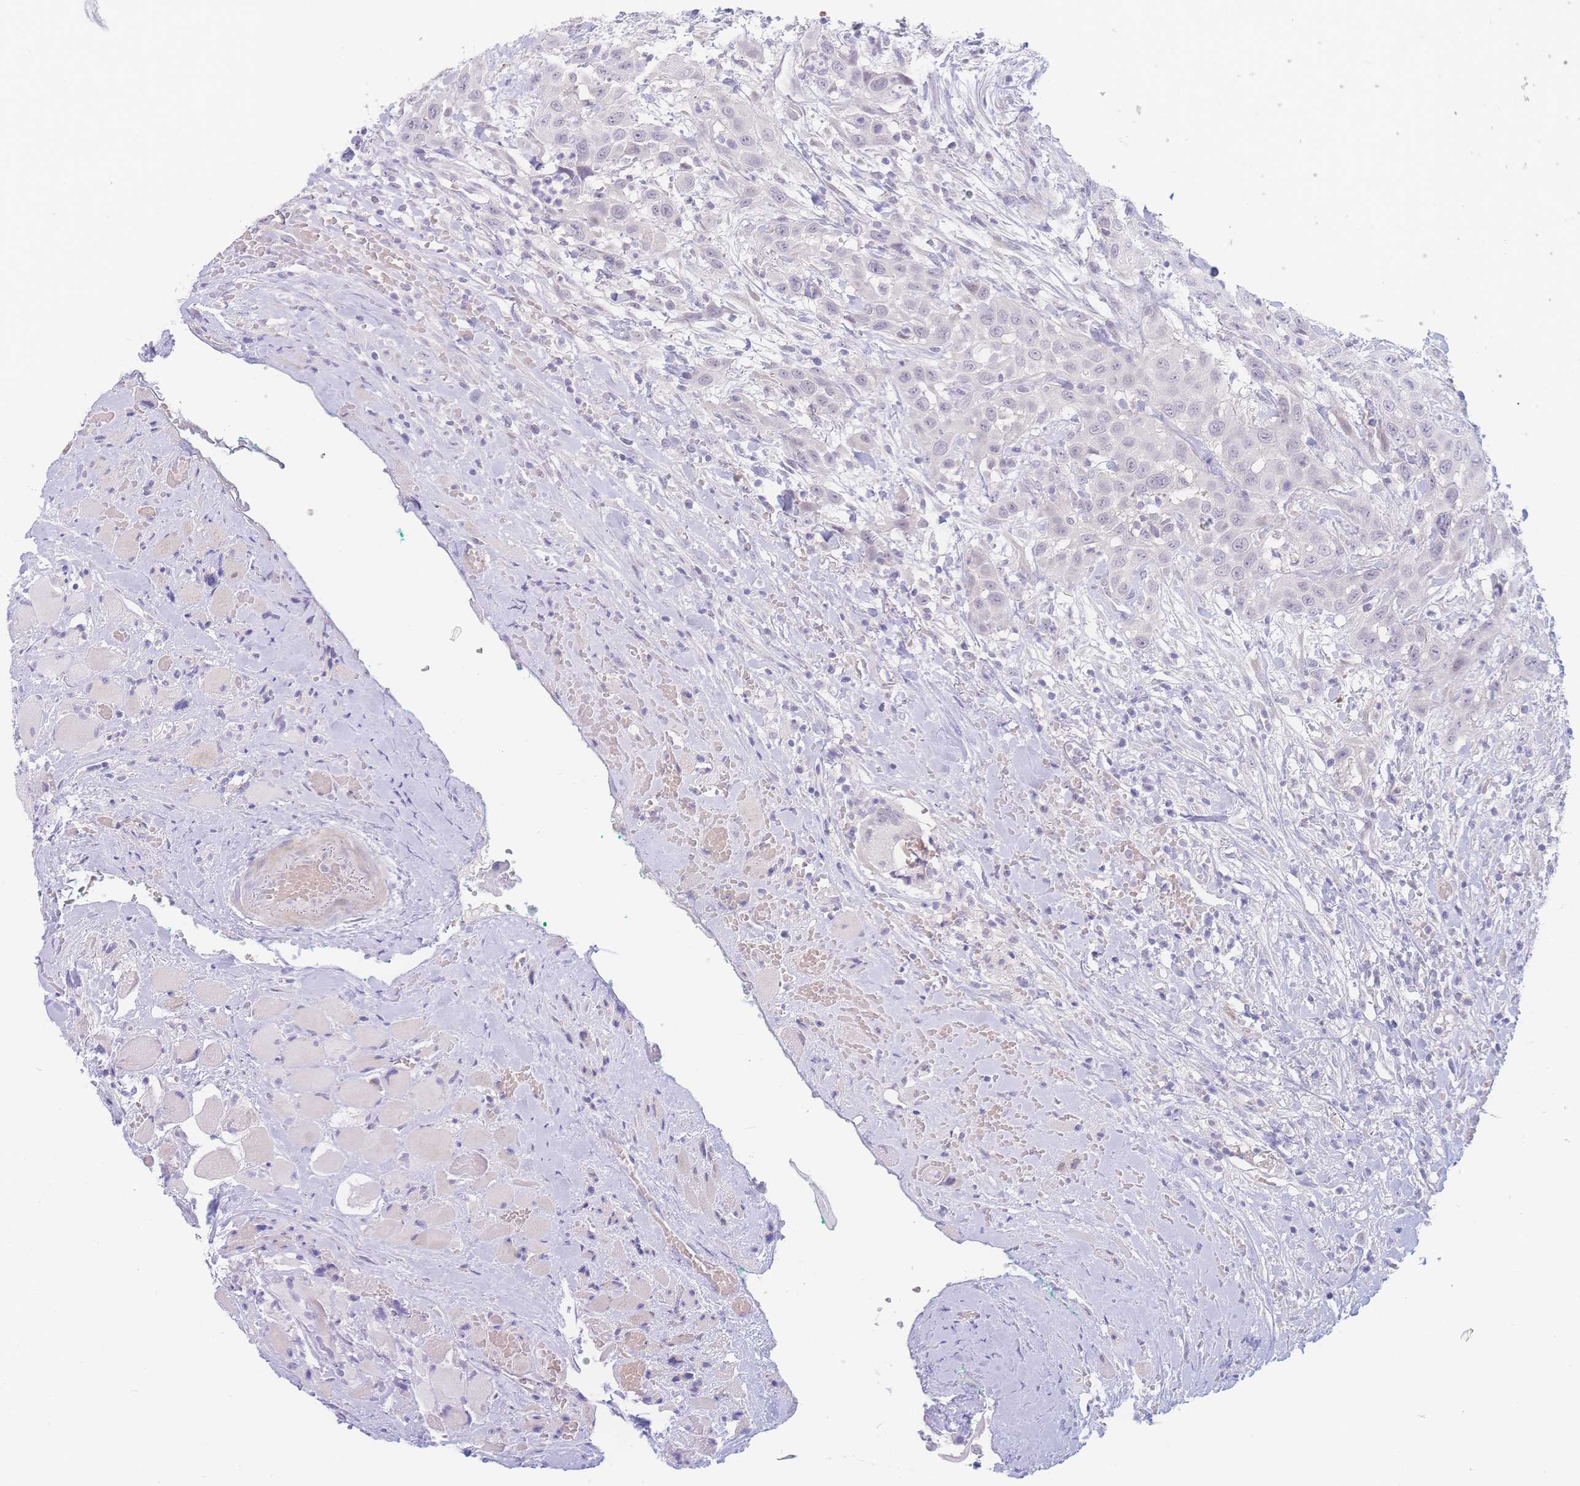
{"staining": {"intensity": "negative", "quantity": "none", "location": "none"}, "tissue": "head and neck cancer", "cell_type": "Tumor cells", "image_type": "cancer", "snomed": [{"axis": "morphology", "description": "Squamous cell carcinoma, NOS"}, {"axis": "topography", "description": "Head-Neck"}], "caption": "DAB (3,3'-diaminobenzidine) immunohistochemical staining of human squamous cell carcinoma (head and neck) demonstrates no significant staining in tumor cells. The staining is performed using DAB brown chromogen with nuclei counter-stained in using hematoxylin.", "gene": "PRSS22", "patient": {"sex": "male", "age": 81}}